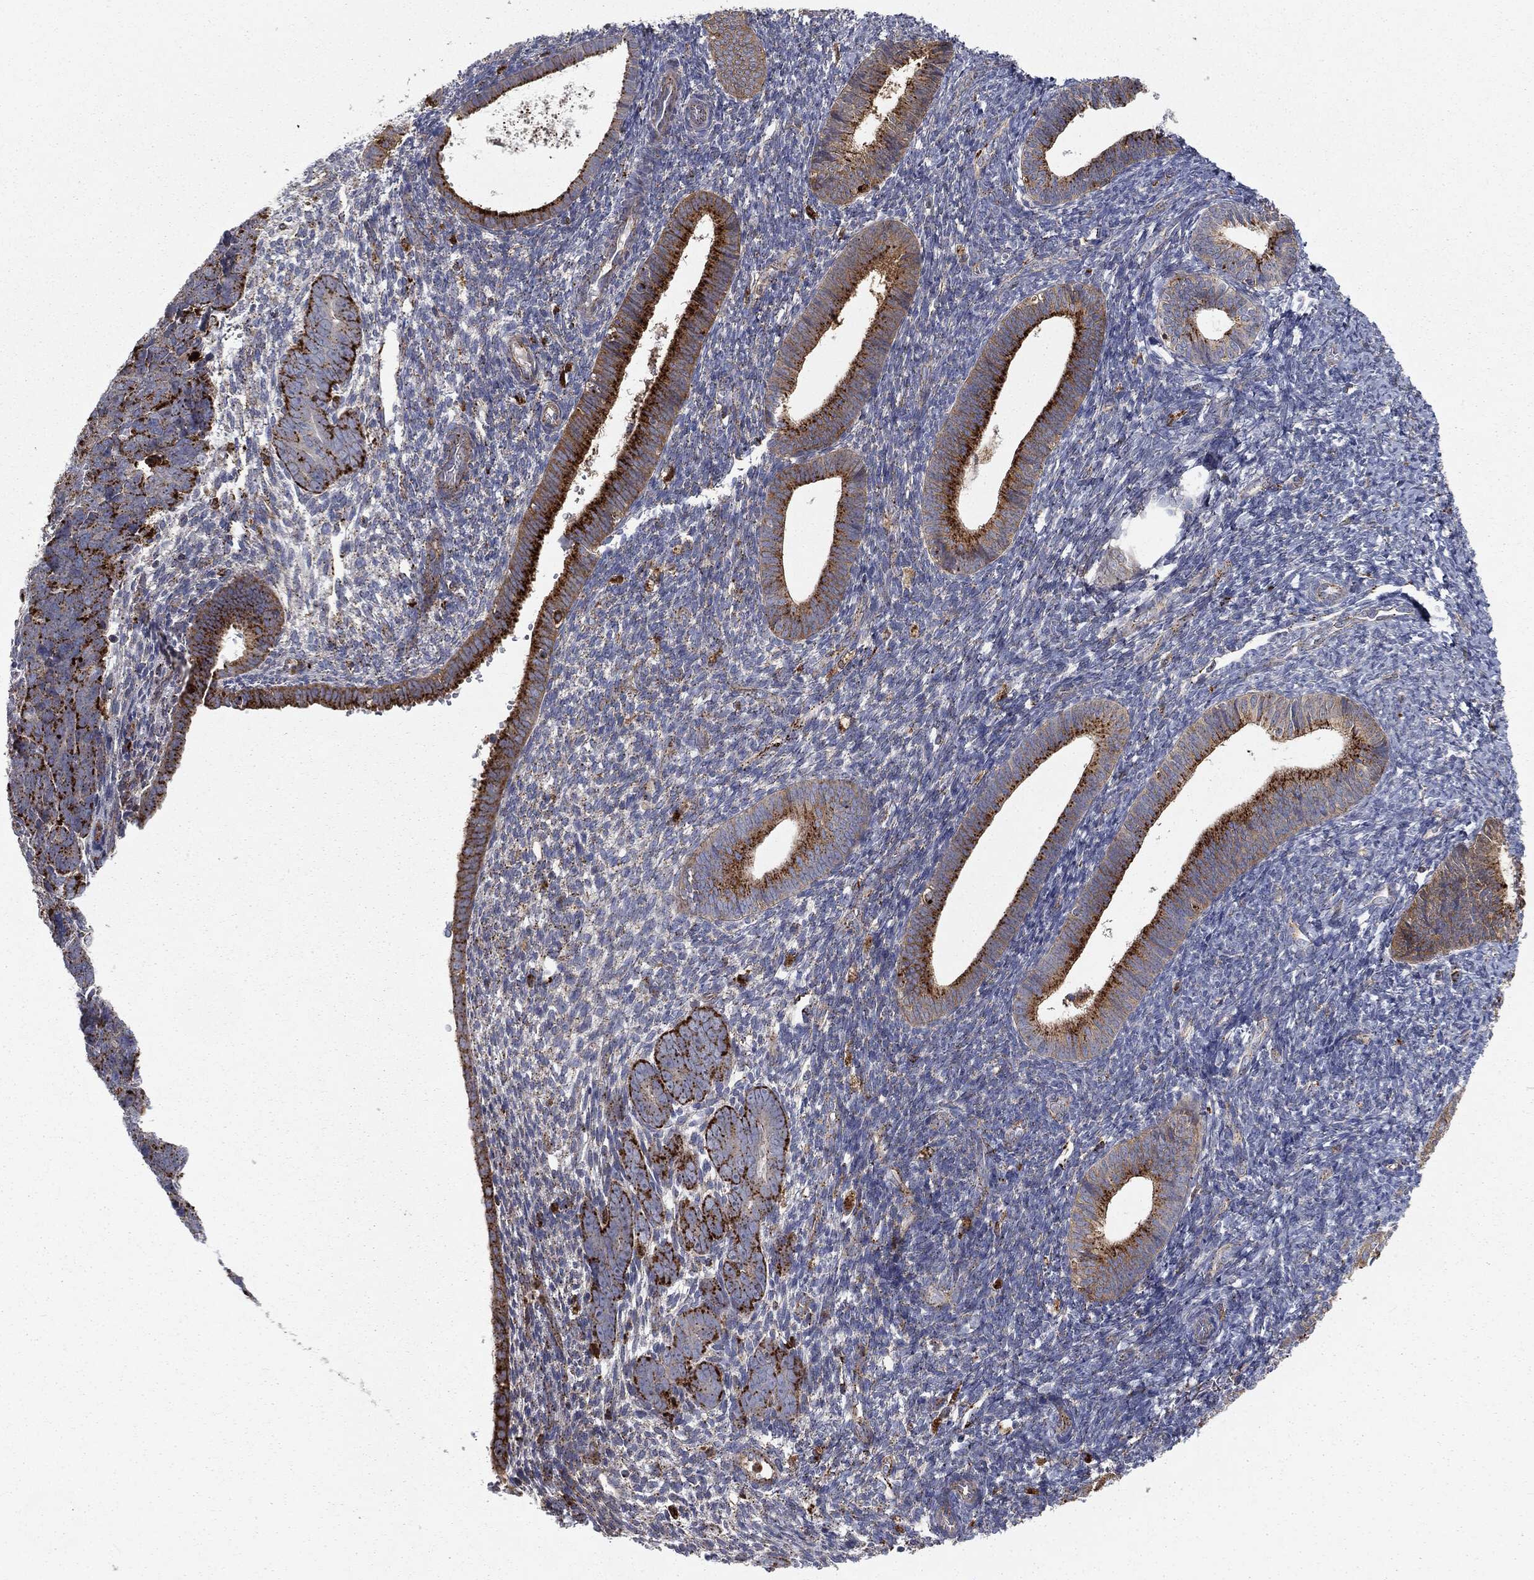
{"staining": {"intensity": "strong", "quantity": ">75%", "location": "cytoplasmic/membranous"}, "tissue": "endometrial cancer", "cell_type": "Tumor cells", "image_type": "cancer", "snomed": [{"axis": "morphology", "description": "Adenocarcinoma, NOS"}, {"axis": "topography", "description": "Endometrium"}], "caption": "Immunohistochemistry (IHC) photomicrograph of endometrial cancer stained for a protein (brown), which displays high levels of strong cytoplasmic/membranous staining in approximately >75% of tumor cells.", "gene": "CTSA", "patient": {"sex": "female", "age": 82}}